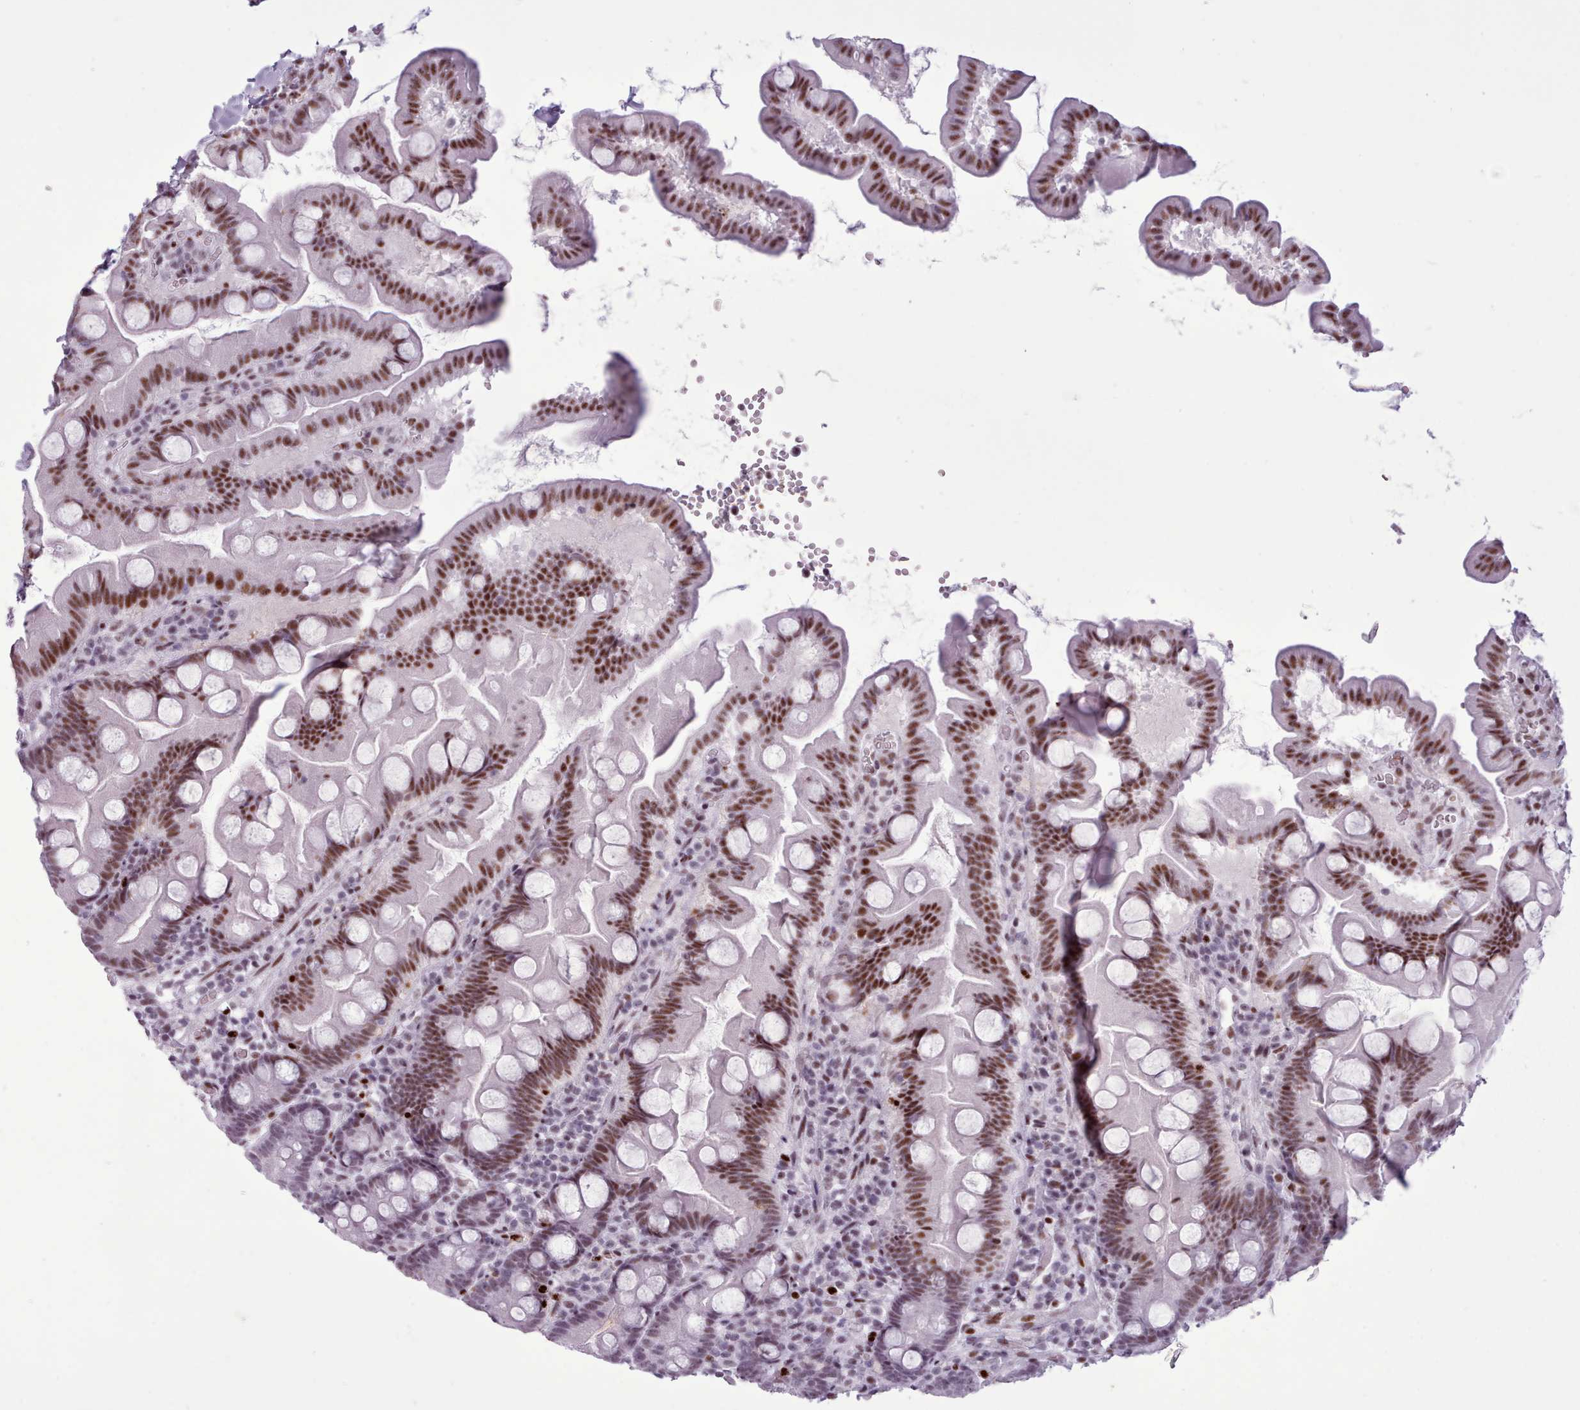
{"staining": {"intensity": "moderate", "quantity": ">75%", "location": "nuclear"}, "tissue": "small intestine", "cell_type": "Glandular cells", "image_type": "normal", "snomed": [{"axis": "morphology", "description": "Normal tissue, NOS"}, {"axis": "topography", "description": "Small intestine"}], "caption": "The immunohistochemical stain shows moderate nuclear staining in glandular cells of normal small intestine.", "gene": "SRSF4", "patient": {"sex": "female", "age": 68}}